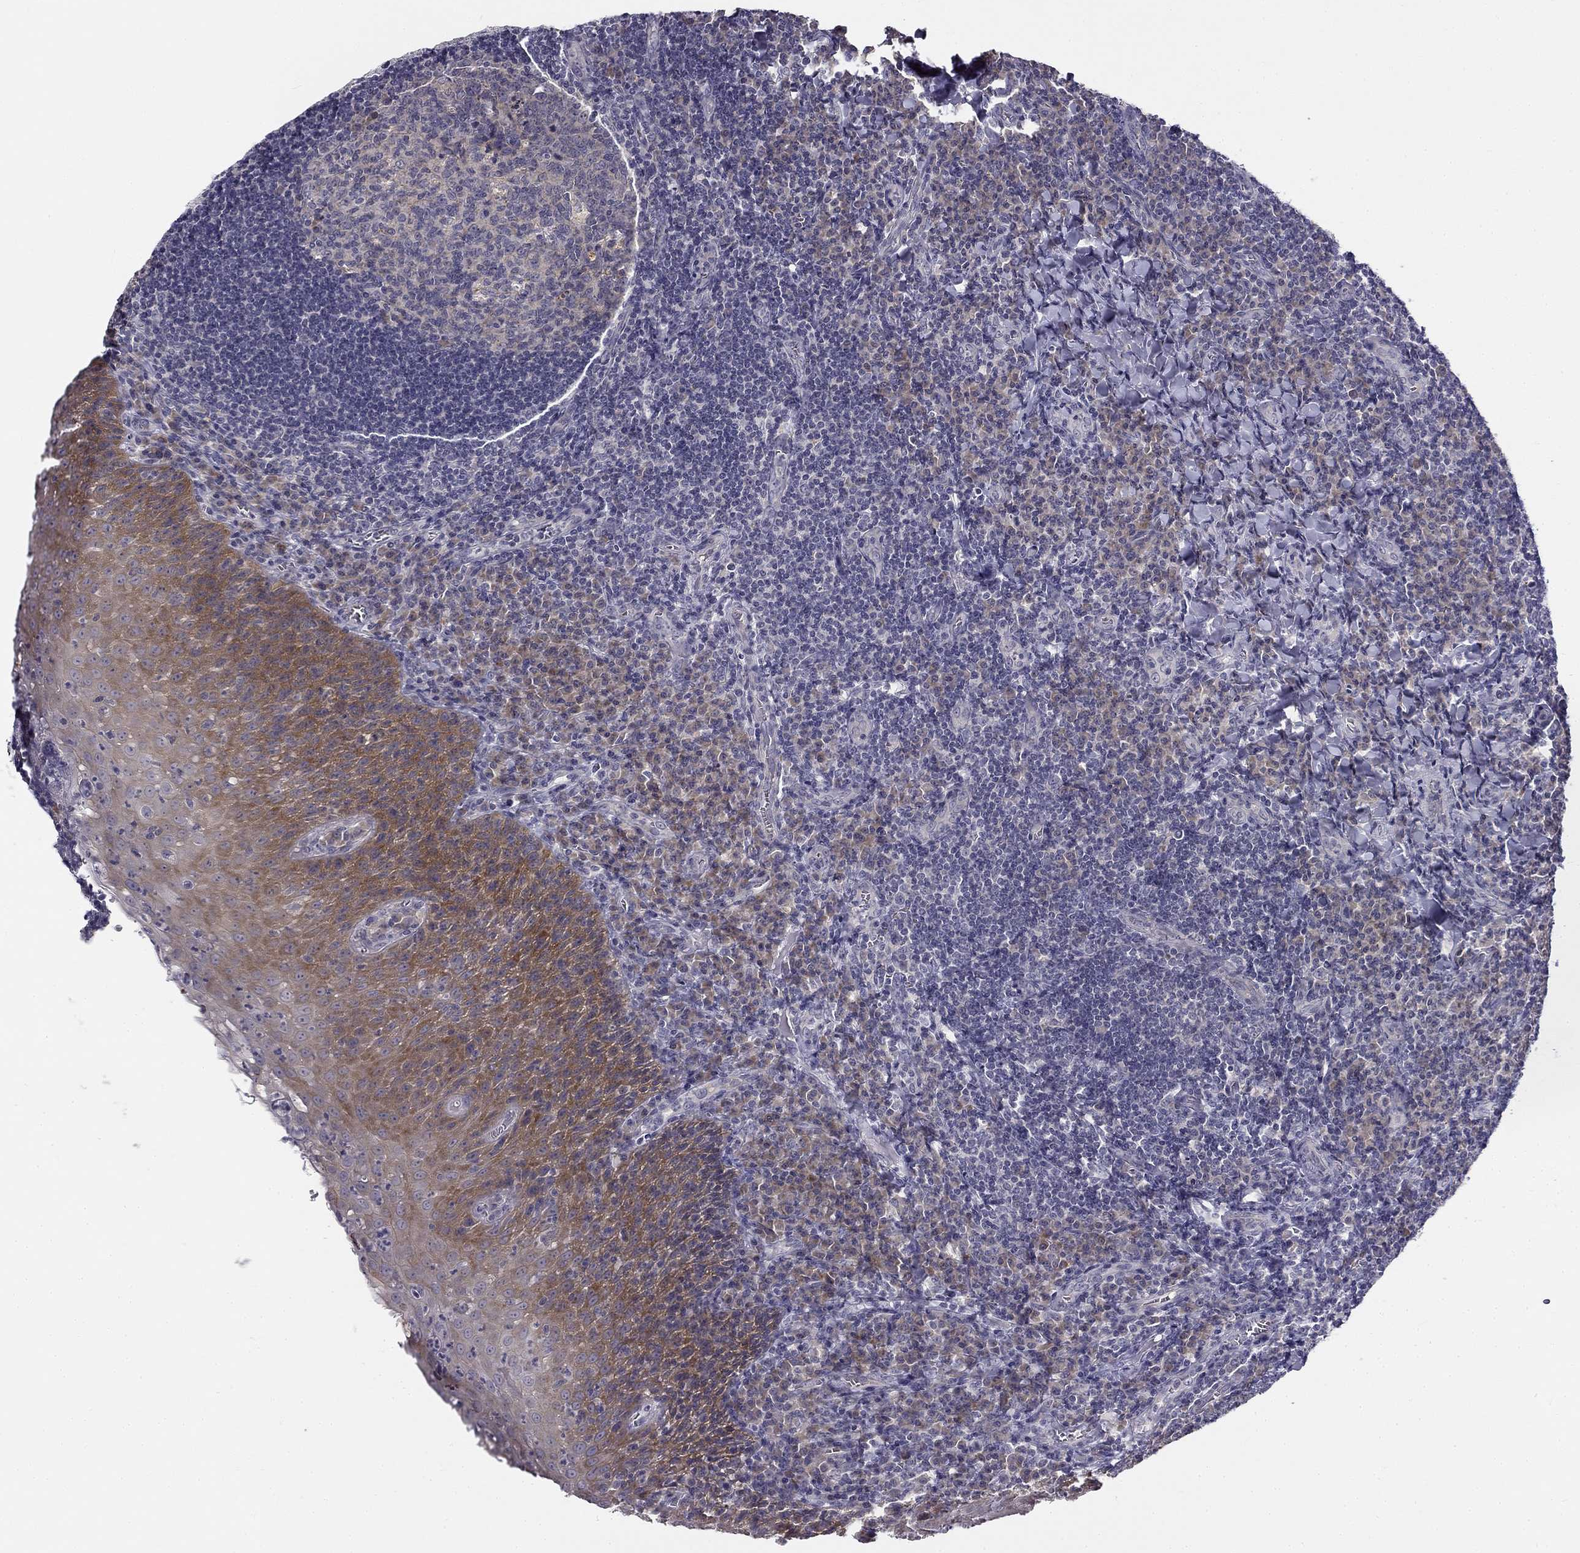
{"staining": {"intensity": "negative", "quantity": "none", "location": "none"}, "tissue": "tonsil", "cell_type": "Germinal center cells", "image_type": "normal", "snomed": [{"axis": "morphology", "description": "Normal tissue, NOS"}, {"axis": "morphology", "description": "Inflammation, NOS"}, {"axis": "topography", "description": "Tonsil"}], "caption": "An immunohistochemistry (IHC) image of normal tonsil is shown. There is no staining in germinal center cells of tonsil. (DAB immunohistochemistry visualized using brightfield microscopy, high magnification).", "gene": "CNR1", "patient": {"sex": "female", "age": 31}}